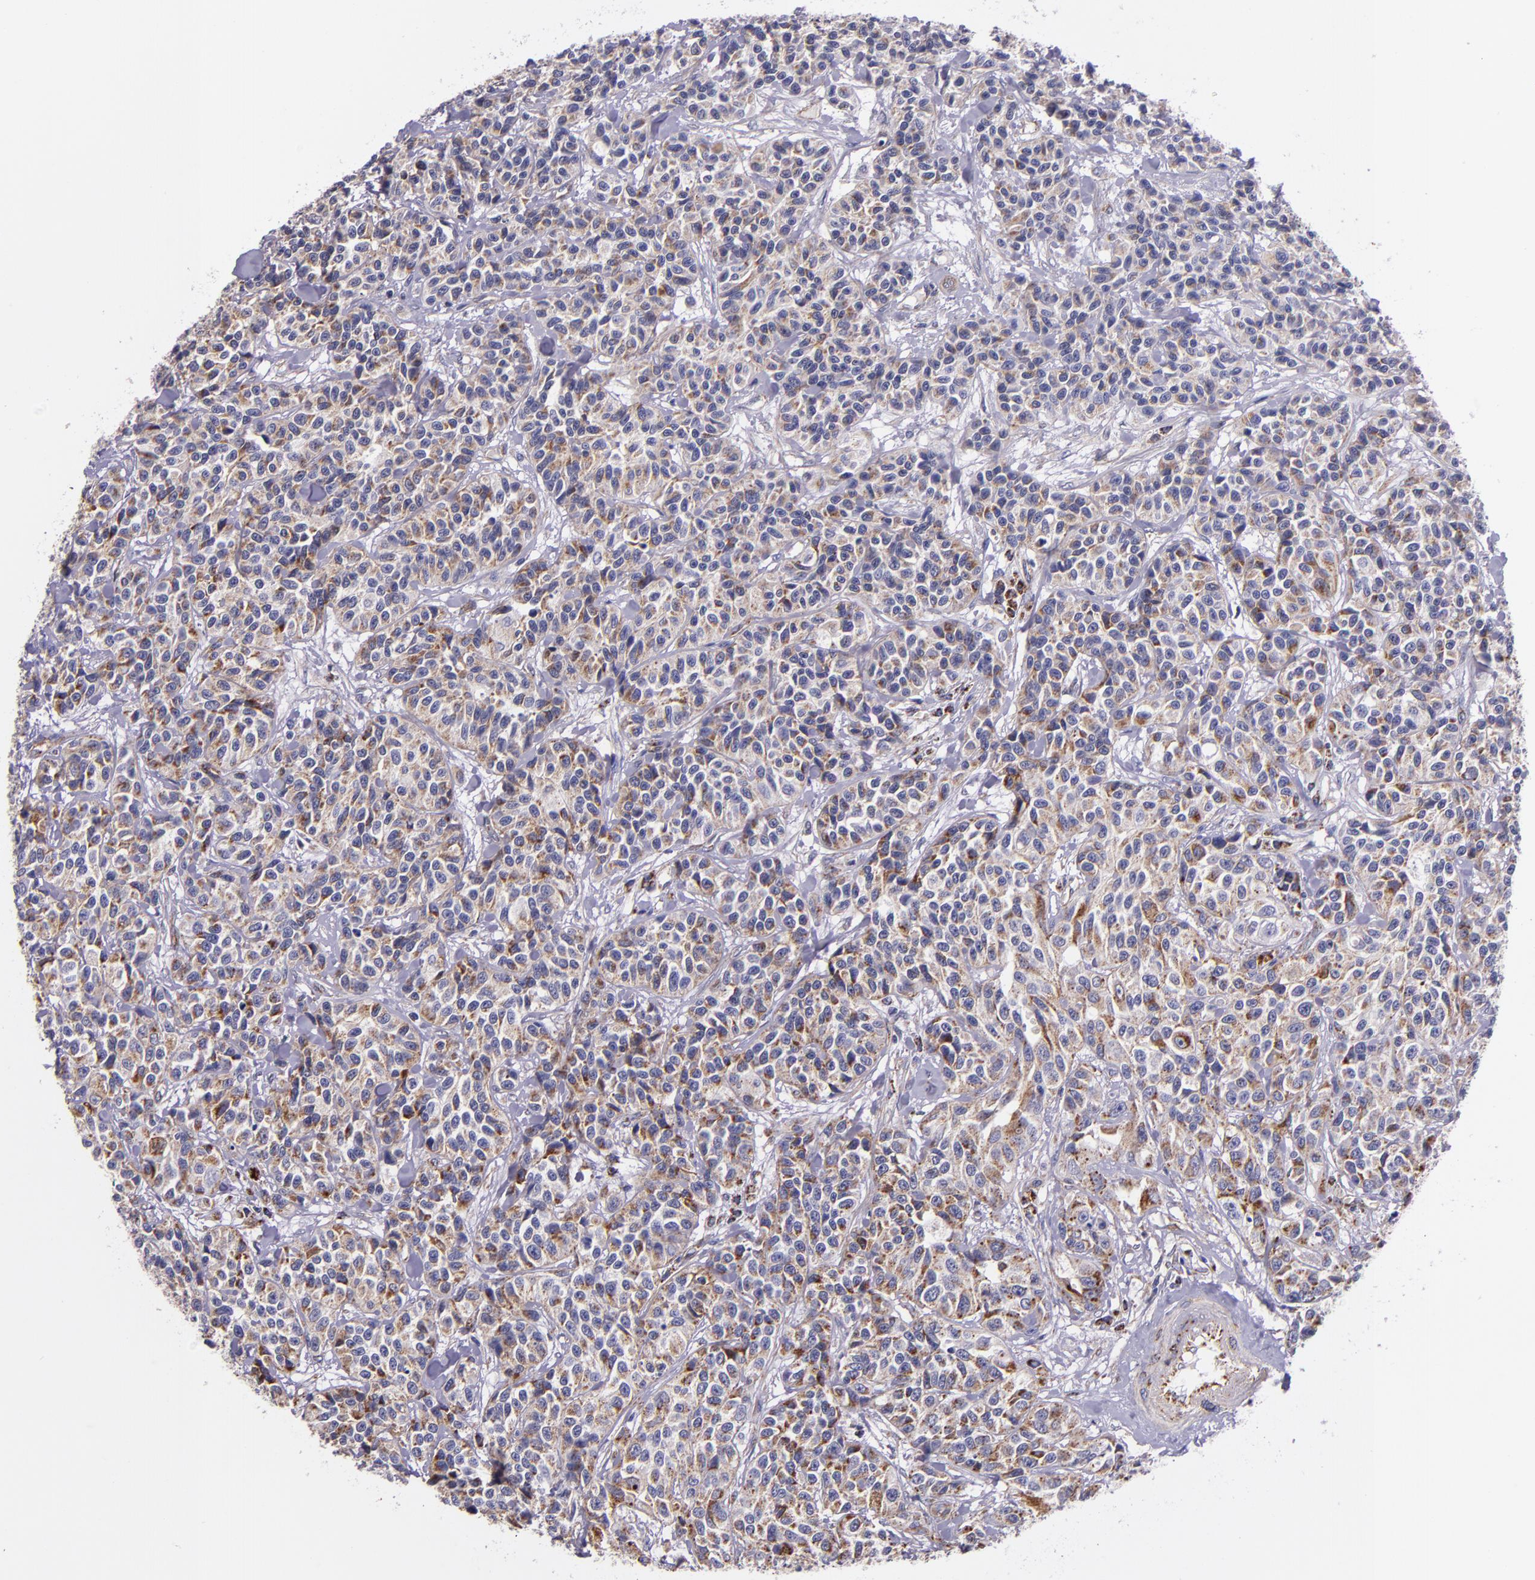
{"staining": {"intensity": "moderate", "quantity": "25%-75%", "location": "cytoplasmic/membranous"}, "tissue": "urothelial cancer", "cell_type": "Tumor cells", "image_type": "cancer", "snomed": [{"axis": "morphology", "description": "Urothelial carcinoma, High grade"}, {"axis": "topography", "description": "Urinary bladder"}], "caption": "Human urothelial cancer stained with a protein marker displays moderate staining in tumor cells.", "gene": "IDH3G", "patient": {"sex": "female", "age": 81}}